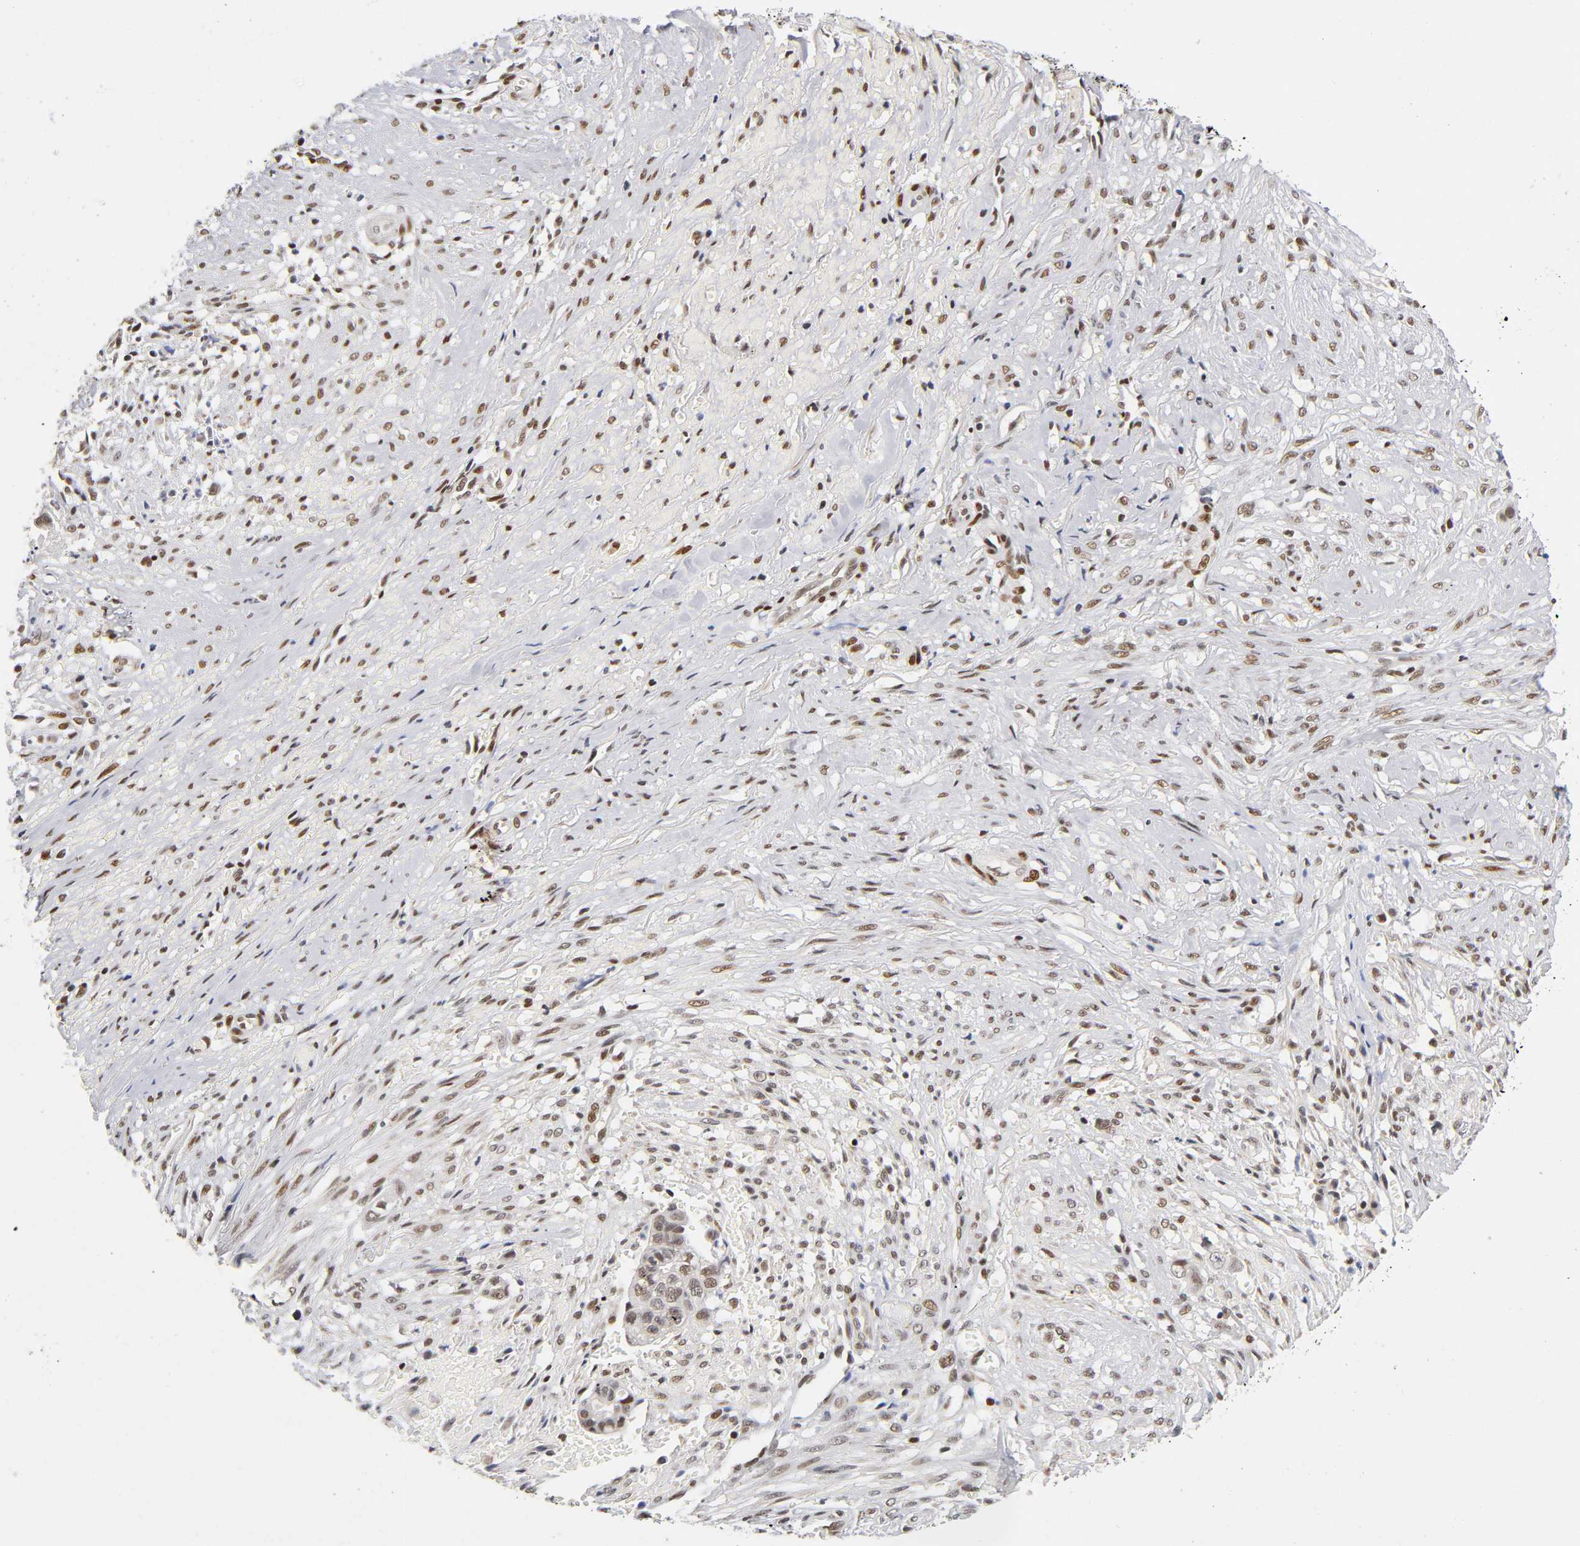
{"staining": {"intensity": "moderate", "quantity": ">75%", "location": "nuclear"}, "tissue": "liver cancer", "cell_type": "Tumor cells", "image_type": "cancer", "snomed": [{"axis": "morphology", "description": "Cholangiocarcinoma"}, {"axis": "topography", "description": "Liver"}], "caption": "A brown stain labels moderate nuclear positivity of a protein in human liver cancer (cholangiocarcinoma) tumor cells.", "gene": "NR3C1", "patient": {"sex": "female", "age": 70}}